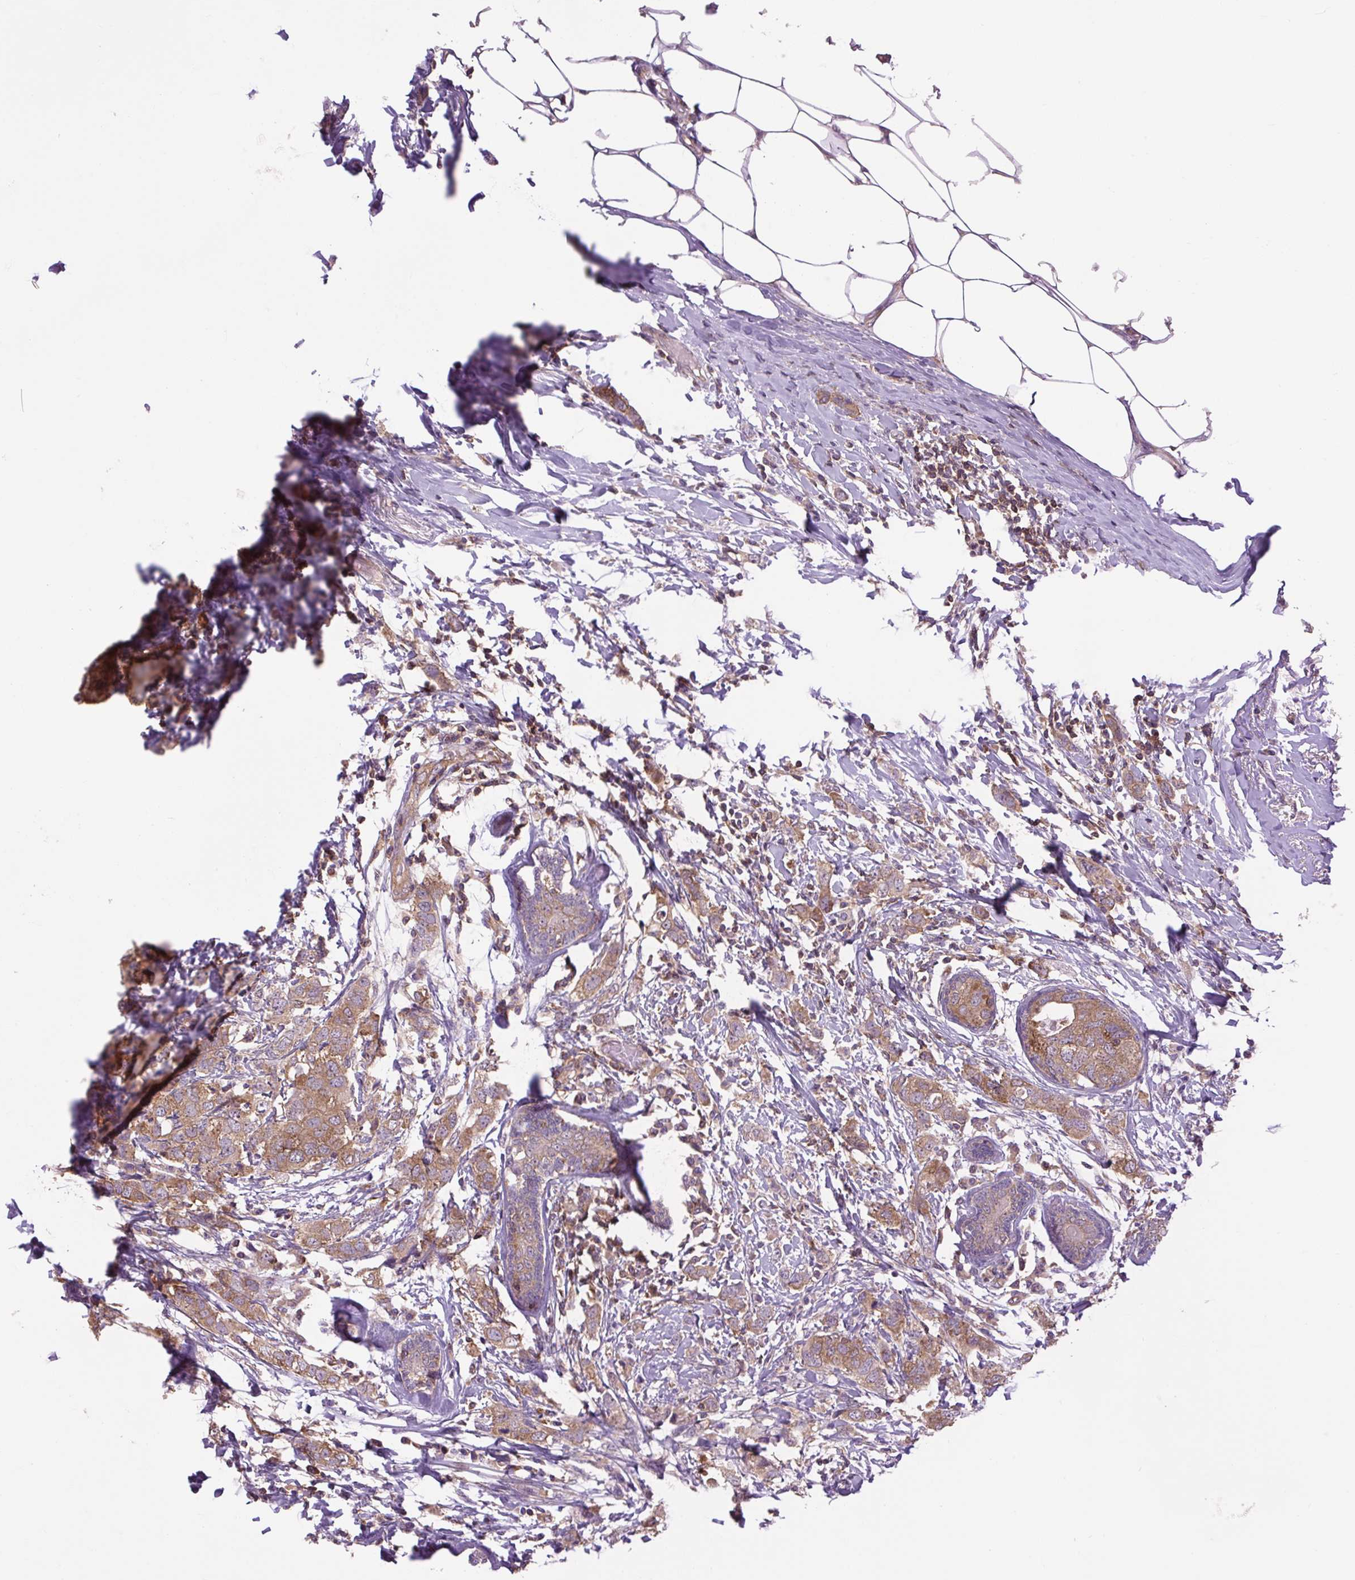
{"staining": {"intensity": "moderate", "quantity": ">75%", "location": "cytoplasmic/membranous"}, "tissue": "breast cancer", "cell_type": "Tumor cells", "image_type": "cancer", "snomed": [{"axis": "morphology", "description": "Duct carcinoma"}, {"axis": "topography", "description": "Breast"}], "caption": "The histopathology image demonstrates a brown stain indicating the presence of a protein in the cytoplasmic/membranous of tumor cells in breast cancer (infiltrating ductal carcinoma).", "gene": "PLCG1", "patient": {"sex": "female", "age": 50}}